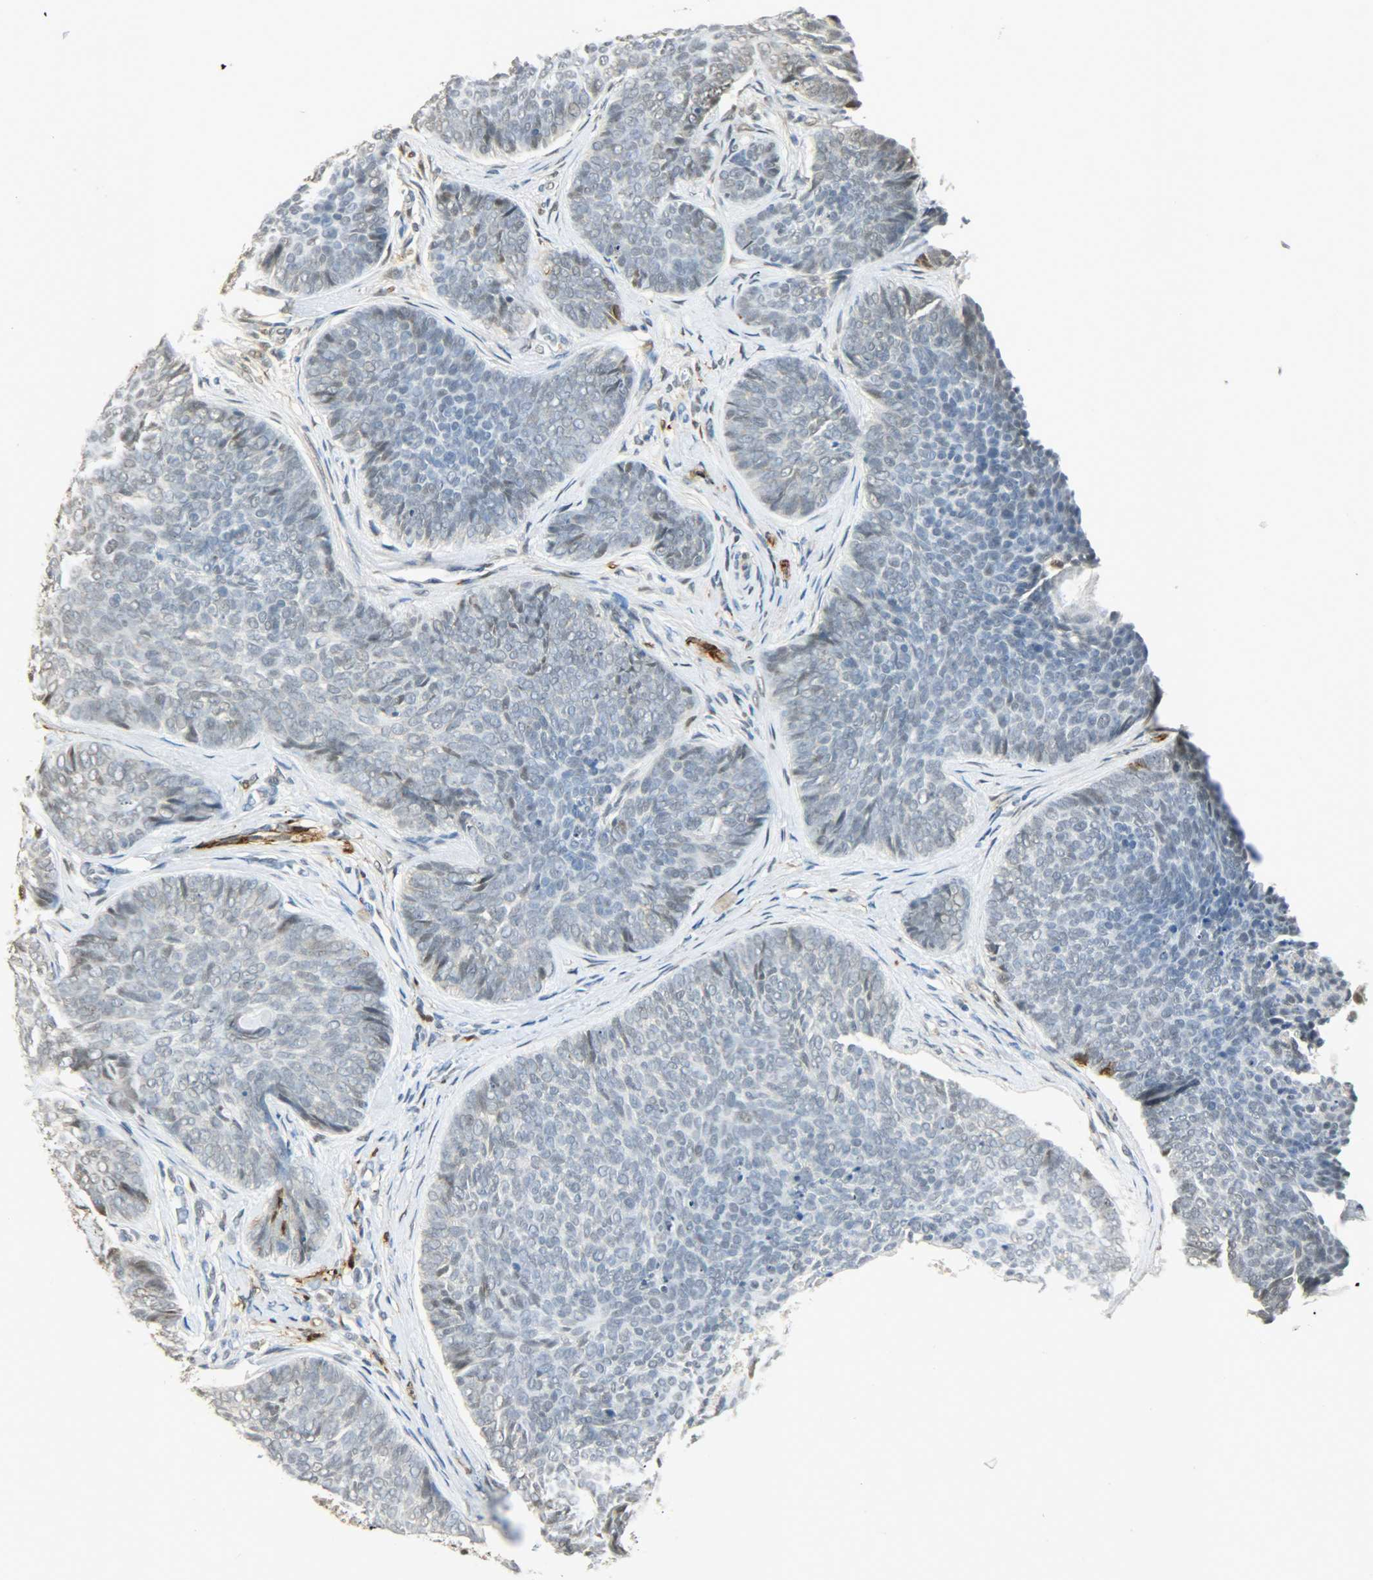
{"staining": {"intensity": "negative", "quantity": "none", "location": "none"}, "tissue": "skin cancer", "cell_type": "Tumor cells", "image_type": "cancer", "snomed": [{"axis": "morphology", "description": "Normal tissue, NOS"}, {"axis": "morphology", "description": "Basal cell carcinoma"}, {"axis": "topography", "description": "Skin"}], "caption": "Immunohistochemical staining of skin cancer (basal cell carcinoma) shows no significant staining in tumor cells.", "gene": "NGFR", "patient": {"sex": "female", "age": 69}}